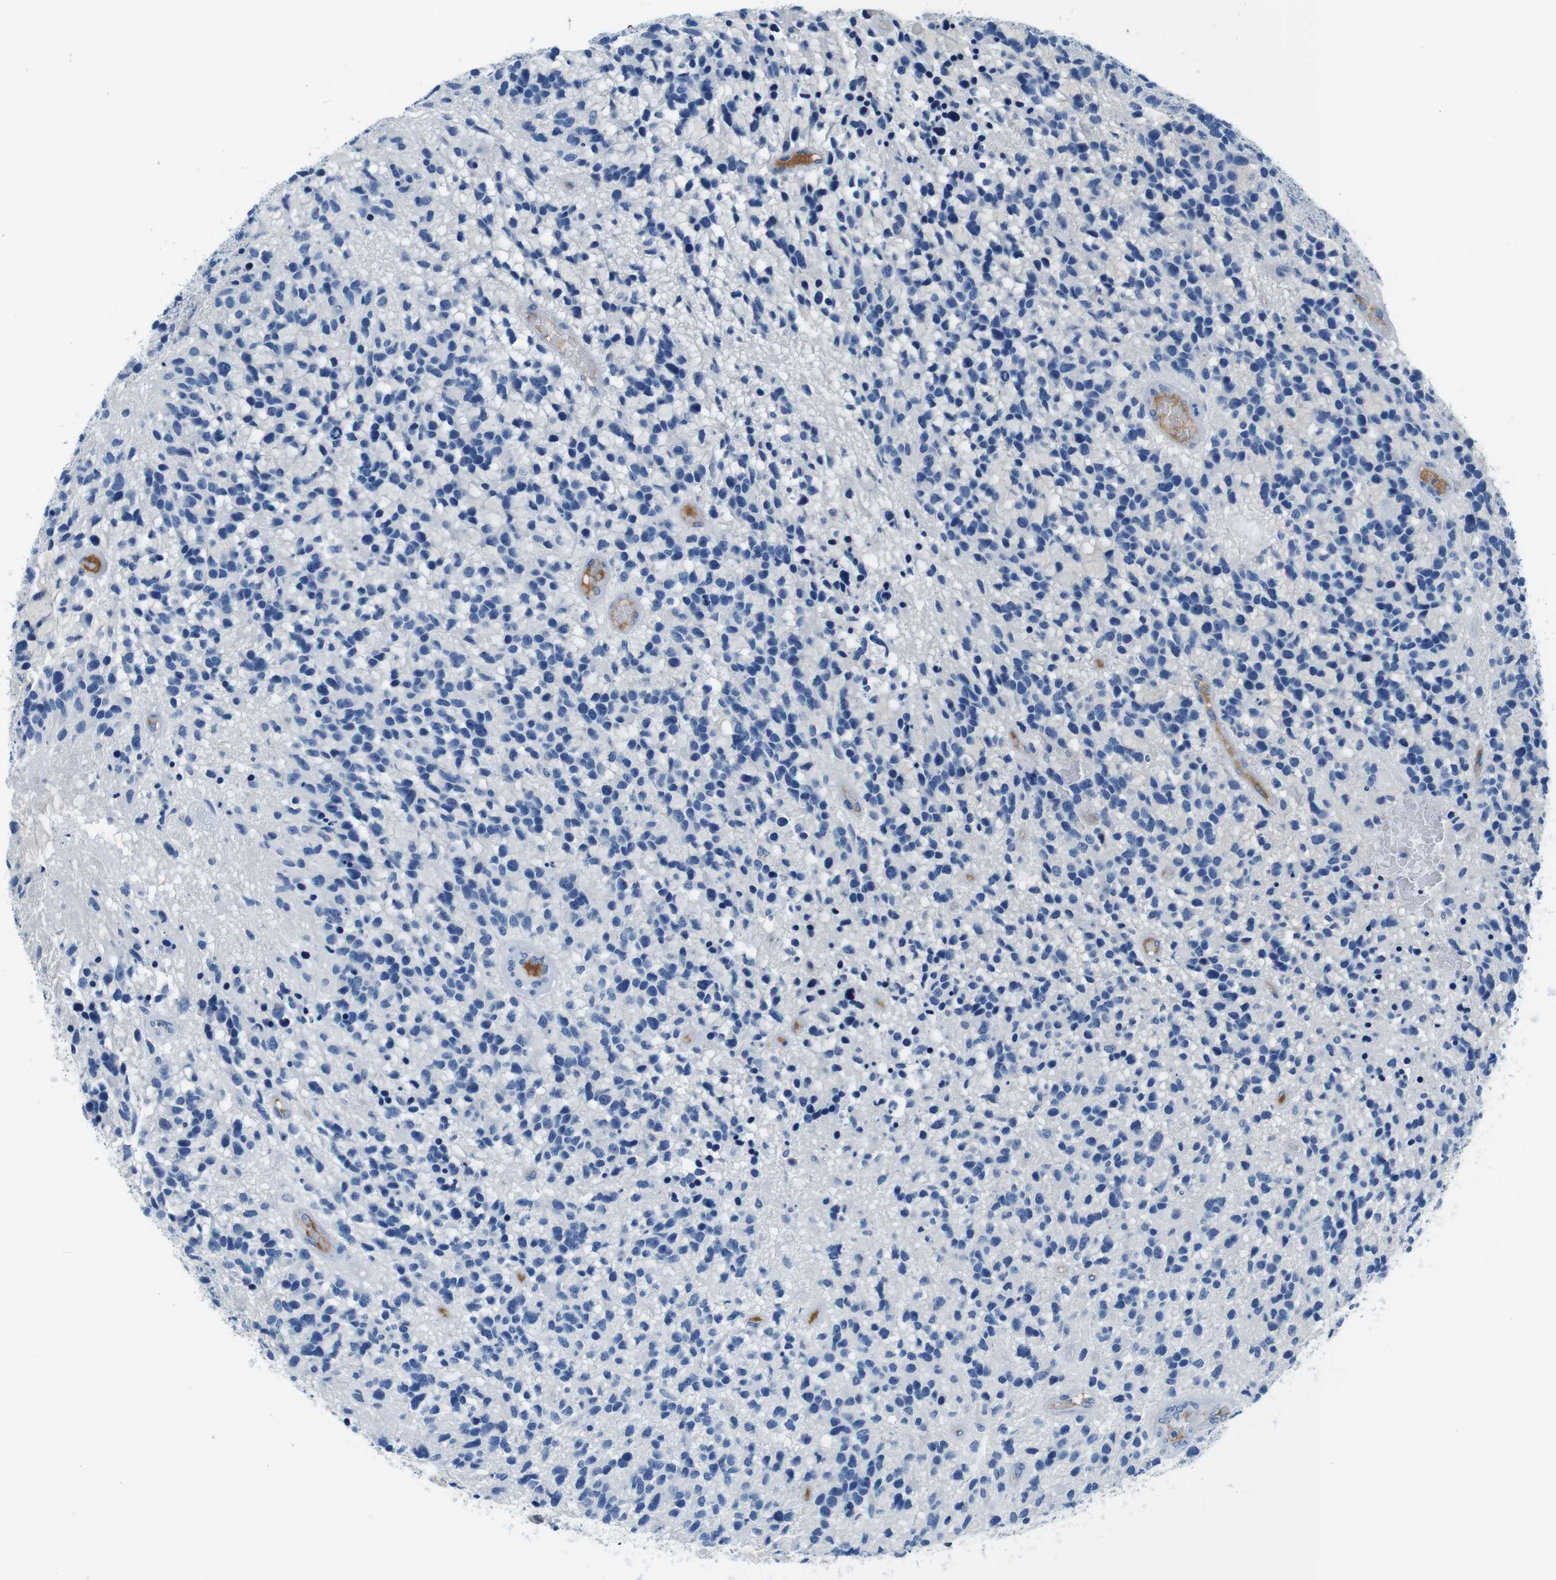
{"staining": {"intensity": "negative", "quantity": "none", "location": "none"}, "tissue": "glioma", "cell_type": "Tumor cells", "image_type": "cancer", "snomed": [{"axis": "morphology", "description": "Glioma, malignant, High grade"}, {"axis": "topography", "description": "Brain"}], "caption": "High magnification brightfield microscopy of glioma stained with DAB (brown) and counterstained with hematoxylin (blue): tumor cells show no significant expression.", "gene": "IGHD", "patient": {"sex": "female", "age": 58}}